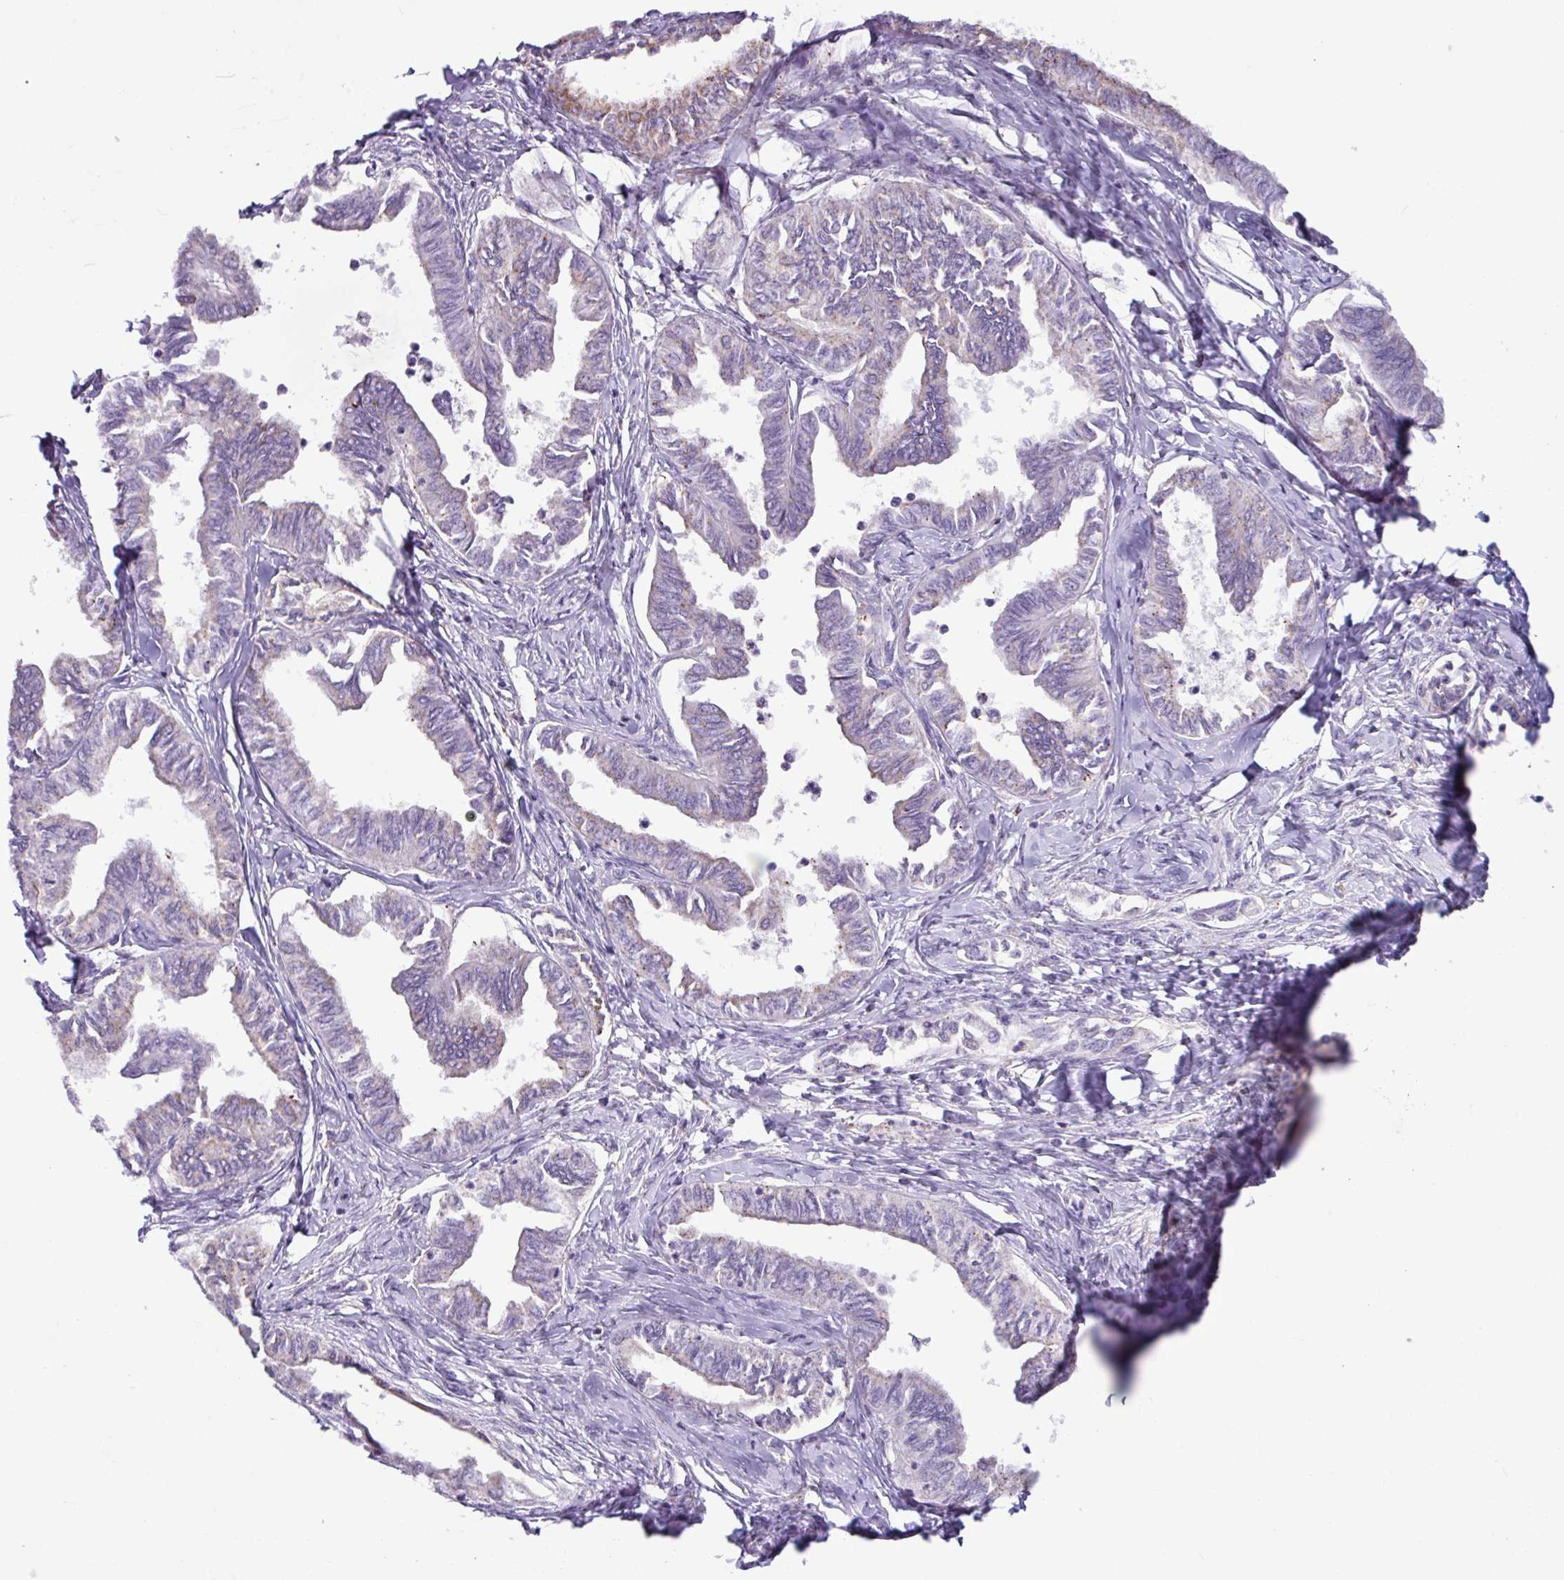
{"staining": {"intensity": "negative", "quantity": "none", "location": "none"}, "tissue": "ovarian cancer", "cell_type": "Tumor cells", "image_type": "cancer", "snomed": [{"axis": "morphology", "description": "Carcinoma, endometroid"}, {"axis": "topography", "description": "Ovary"}], "caption": "A high-resolution photomicrograph shows immunohistochemistry (IHC) staining of ovarian cancer, which reveals no significant expression in tumor cells.", "gene": "RGS21", "patient": {"sex": "female", "age": 70}}